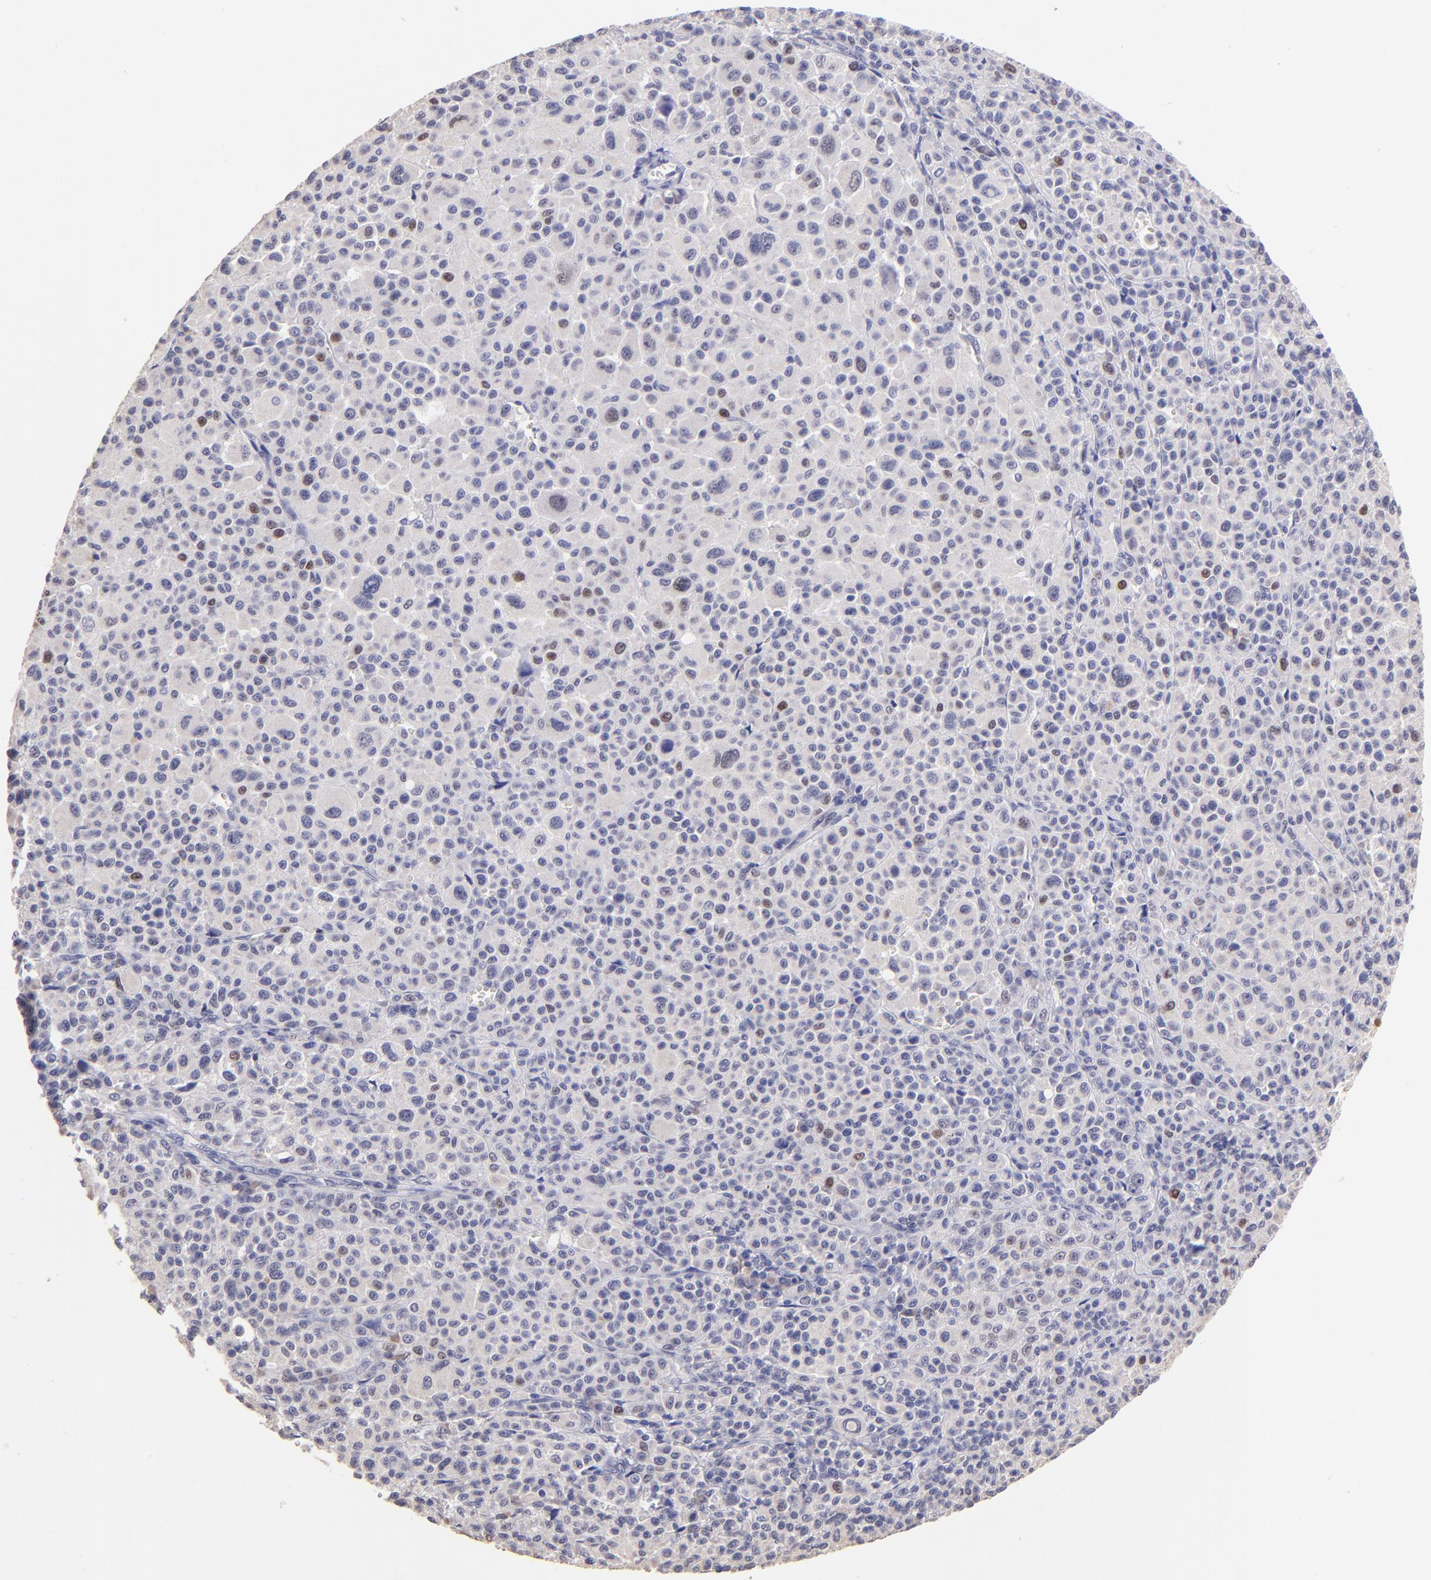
{"staining": {"intensity": "moderate", "quantity": "<25%", "location": "nuclear"}, "tissue": "melanoma", "cell_type": "Tumor cells", "image_type": "cancer", "snomed": [{"axis": "morphology", "description": "Malignant melanoma, Metastatic site"}, {"axis": "topography", "description": "Skin"}], "caption": "Immunohistochemistry (IHC) photomicrograph of melanoma stained for a protein (brown), which exhibits low levels of moderate nuclear staining in approximately <25% of tumor cells.", "gene": "DNMT1", "patient": {"sex": "female", "age": 74}}